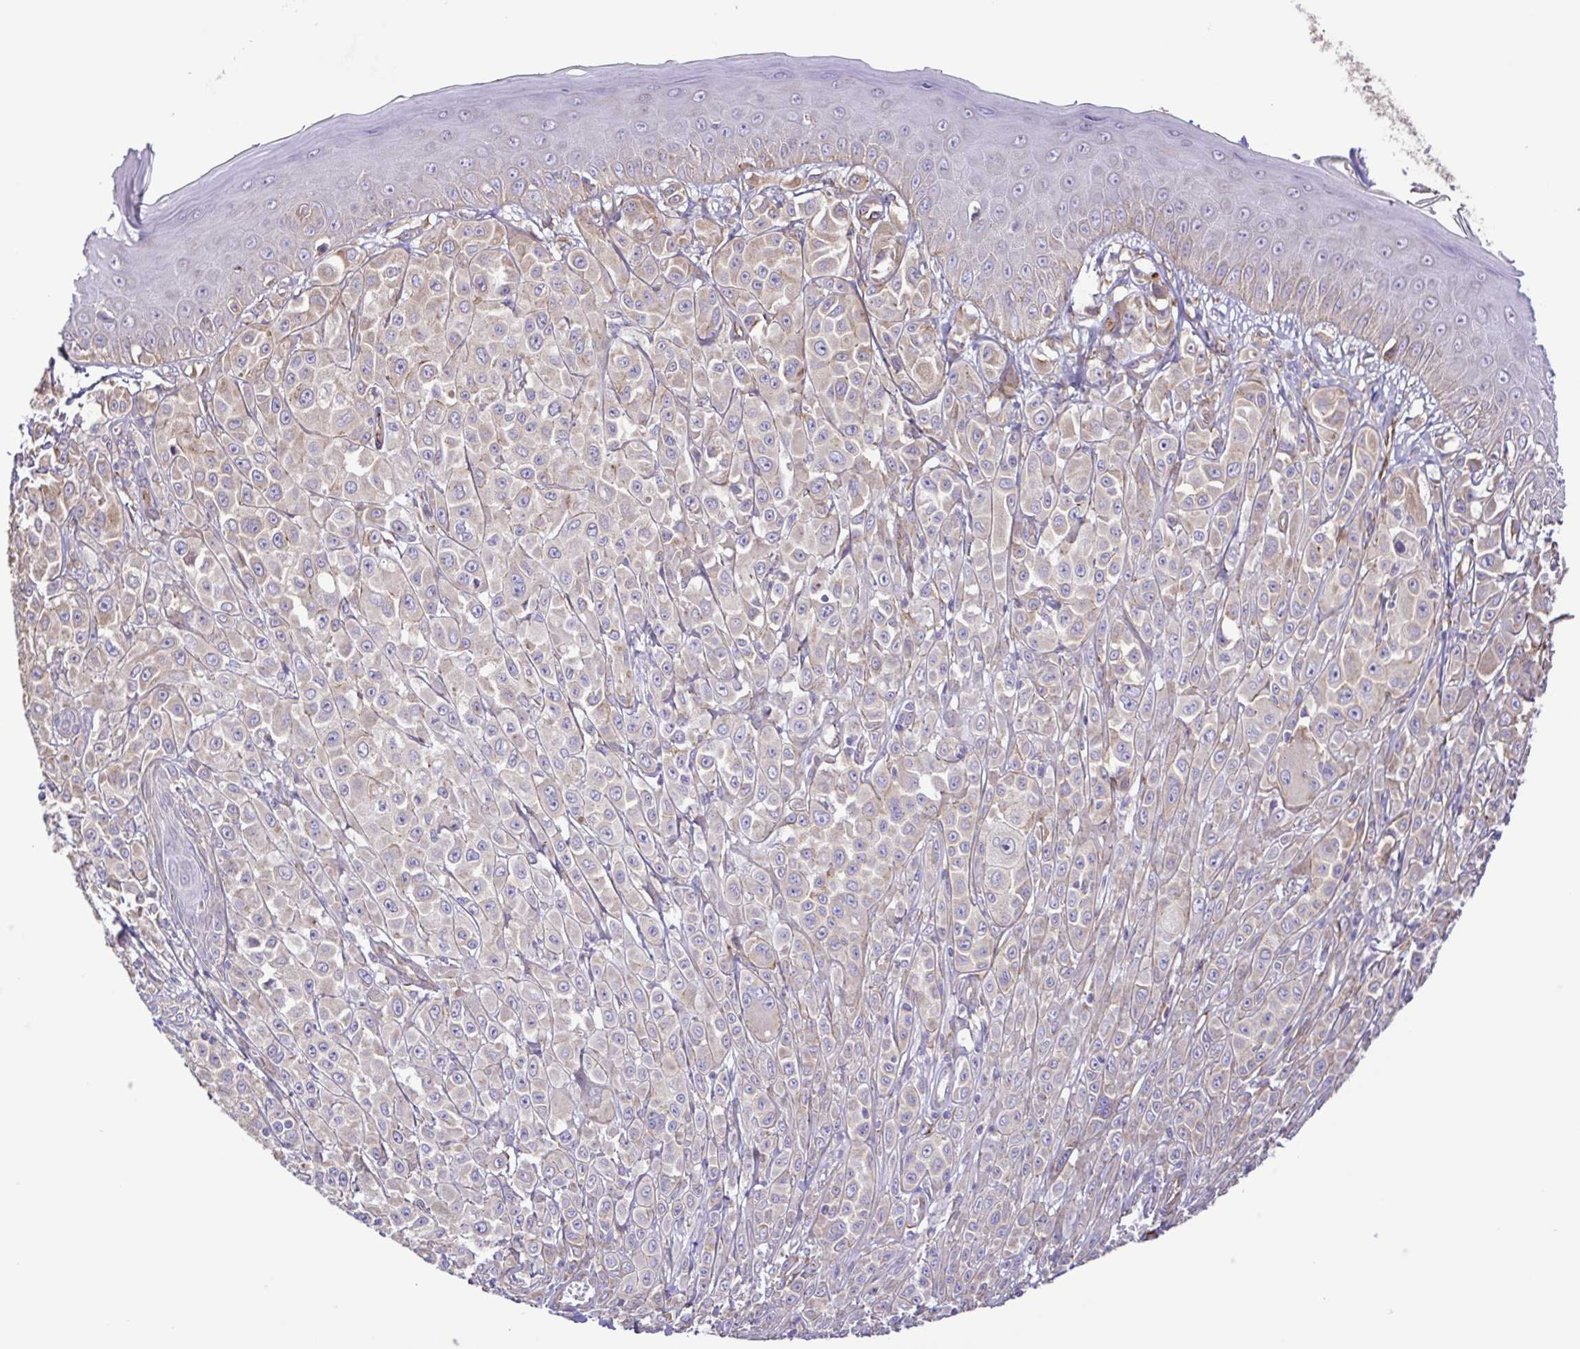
{"staining": {"intensity": "weak", "quantity": "25%-75%", "location": "cytoplasmic/membranous"}, "tissue": "melanoma", "cell_type": "Tumor cells", "image_type": "cancer", "snomed": [{"axis": "morphology", "description": "Malignant melanoma, NOS"}, {"axis": "topography", "description": "Skin"}], "caption": "IHC of malignant melanoma exhibits low levels of weak cytoplasmic/membranous positivity in approximately 25%-75% of tumor cells. (IHC, brightfield microscopy, high magnification).", "gene": "FLT1", "patient": {"sex": "male", "age": 67}}